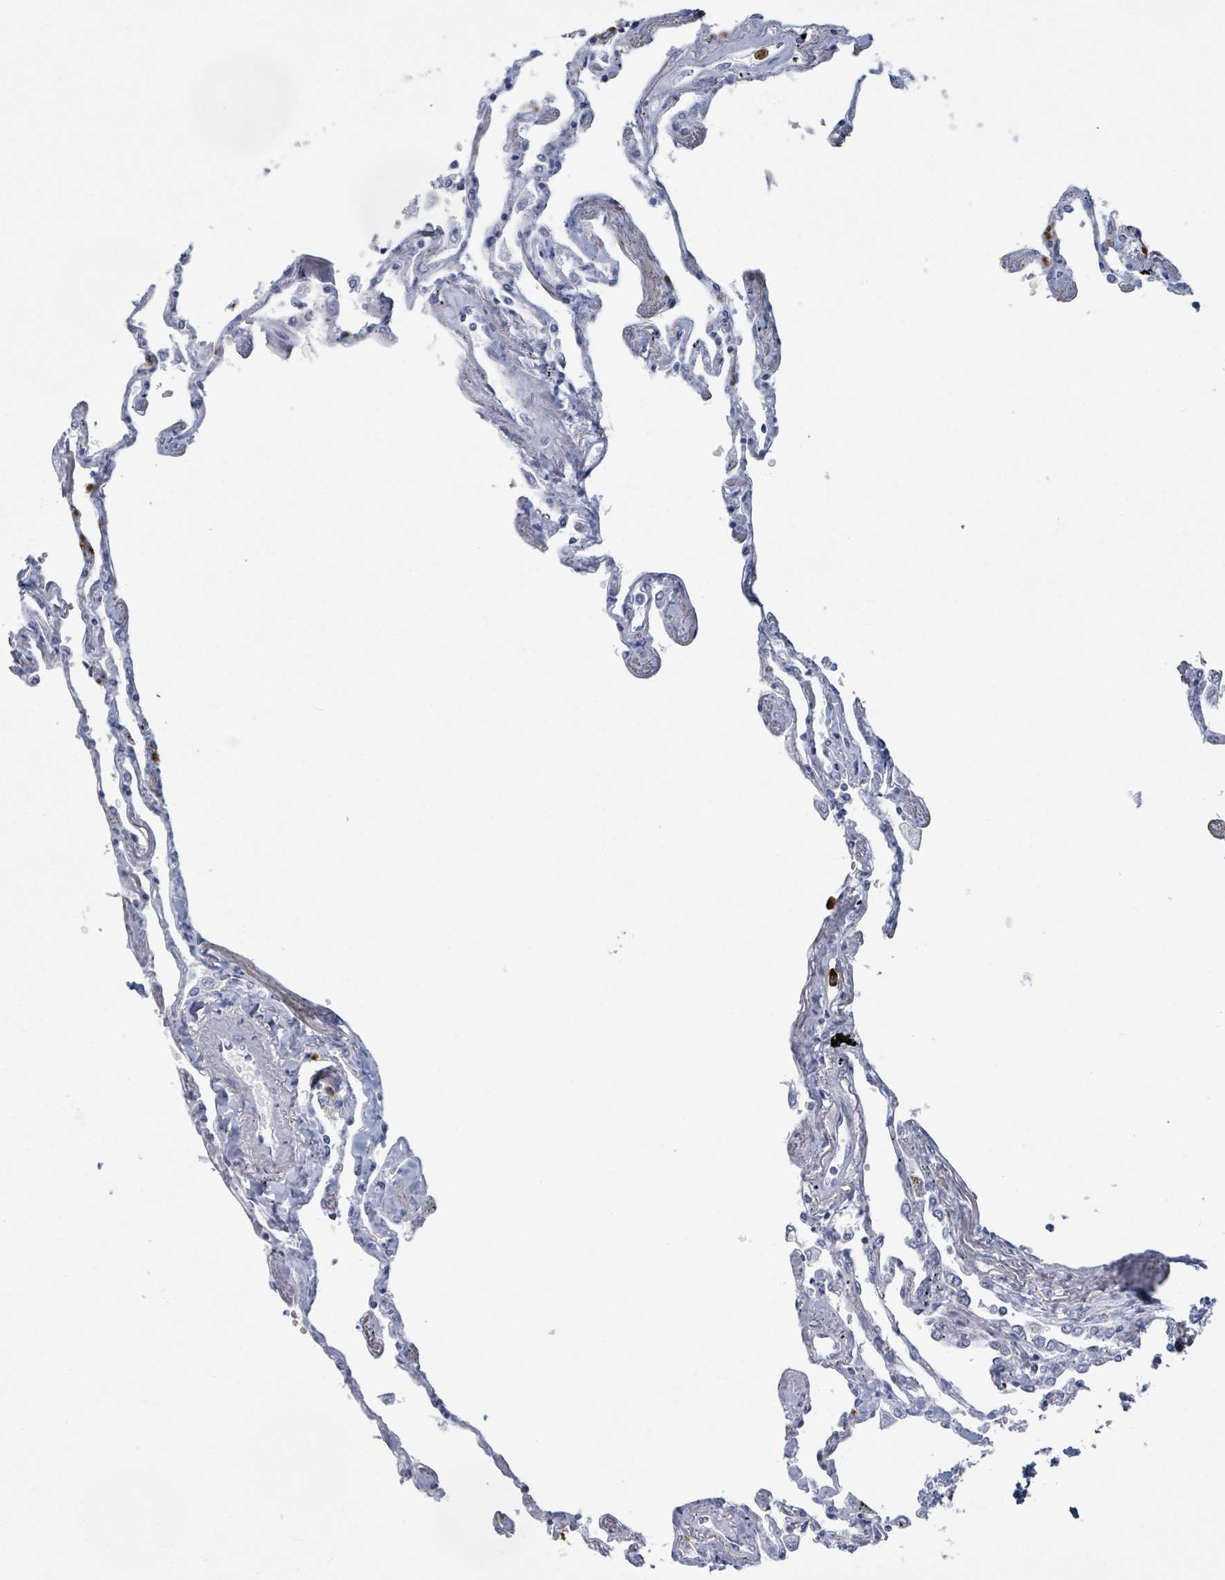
{"staining": {"intensity": "negative", "quantity": "none", "location": "none"}, "tissue": "lung", "cell_type": "Alveolar cells", "image_type": "normal", "snomed": [{"axis": "morphology", "description": "Normal tissue, NOS"}, {"axis": "topography", "description": "Lung"}], "caption": "High magnification brightfield microscopy of benign lung stained with DAB (3,3'-diaminobenzidine) (brown) and counterstained with hematoxylin (blue): alveolar cells show no significant expression. (Stains: DAB immunohistochemistry with hematoxylin counter stain, Microscopy: brightfield microscopy at high magnification).", "gene": "DEFA4", "patient": {"sex": "female", "age": 67}}